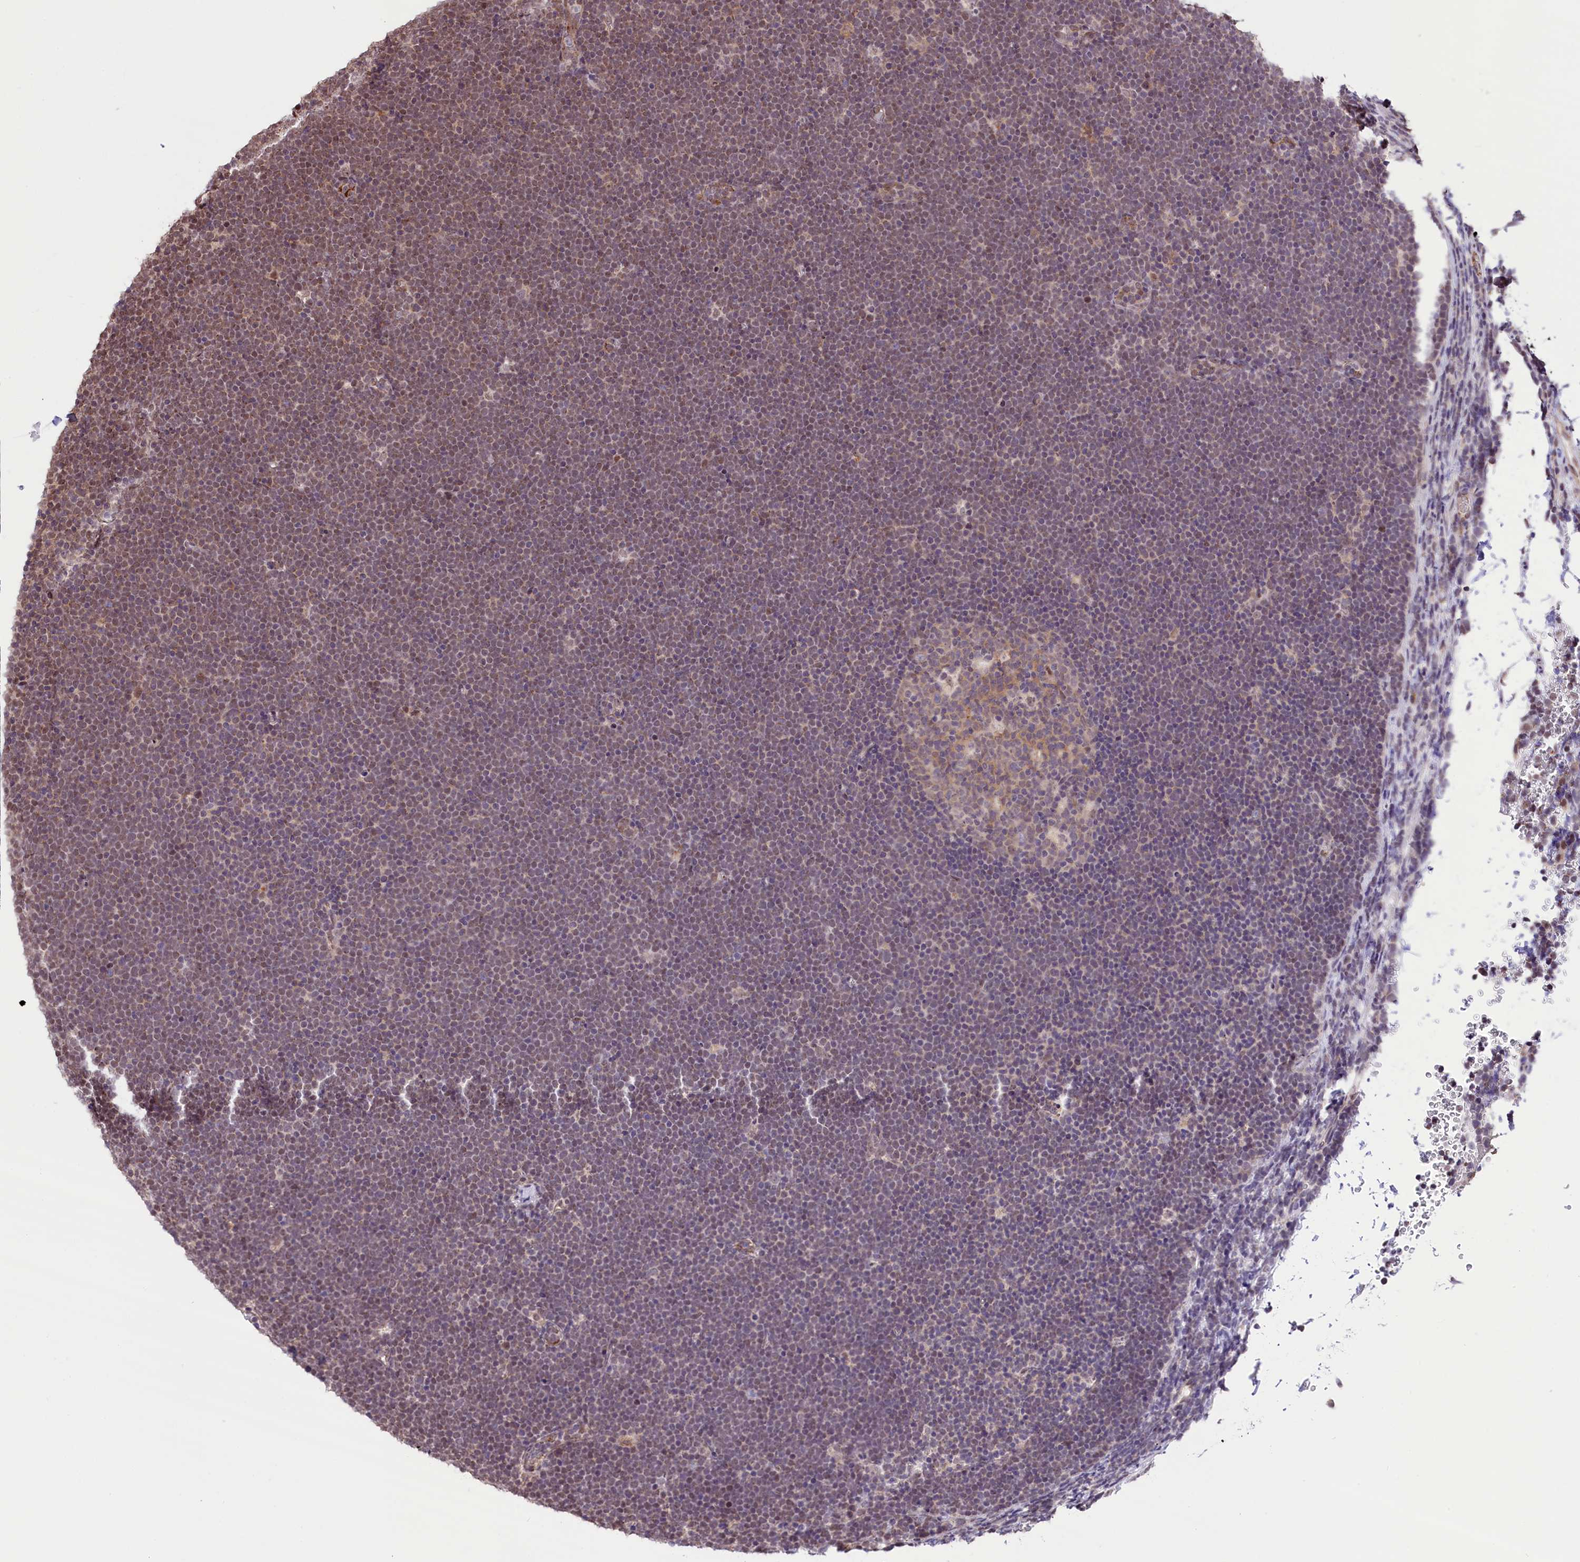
{"staining": {"intensity": "weak", "quantity": "25%-75%", "location": "cytoplasmic/membranous,nuclear"}, "tissue": "lymphoma", "cell_type": "Tumor cells", "image_type": "cancer", "snomed": [{"axis": "morphology", "description": "Malignant lymphoma, non-Hodgkin's type, High grade"}, {"axis": "topography", "description": "Lymph node"}], "caption": "Protein expression analysis of lymphoma demonstrates weak cytoplasmic/membranous and nuclear positivity in approximately 25%-75% of tumor cells.", "gene": "MRPL54", "patient": {"sex": "male", "age": 13}}